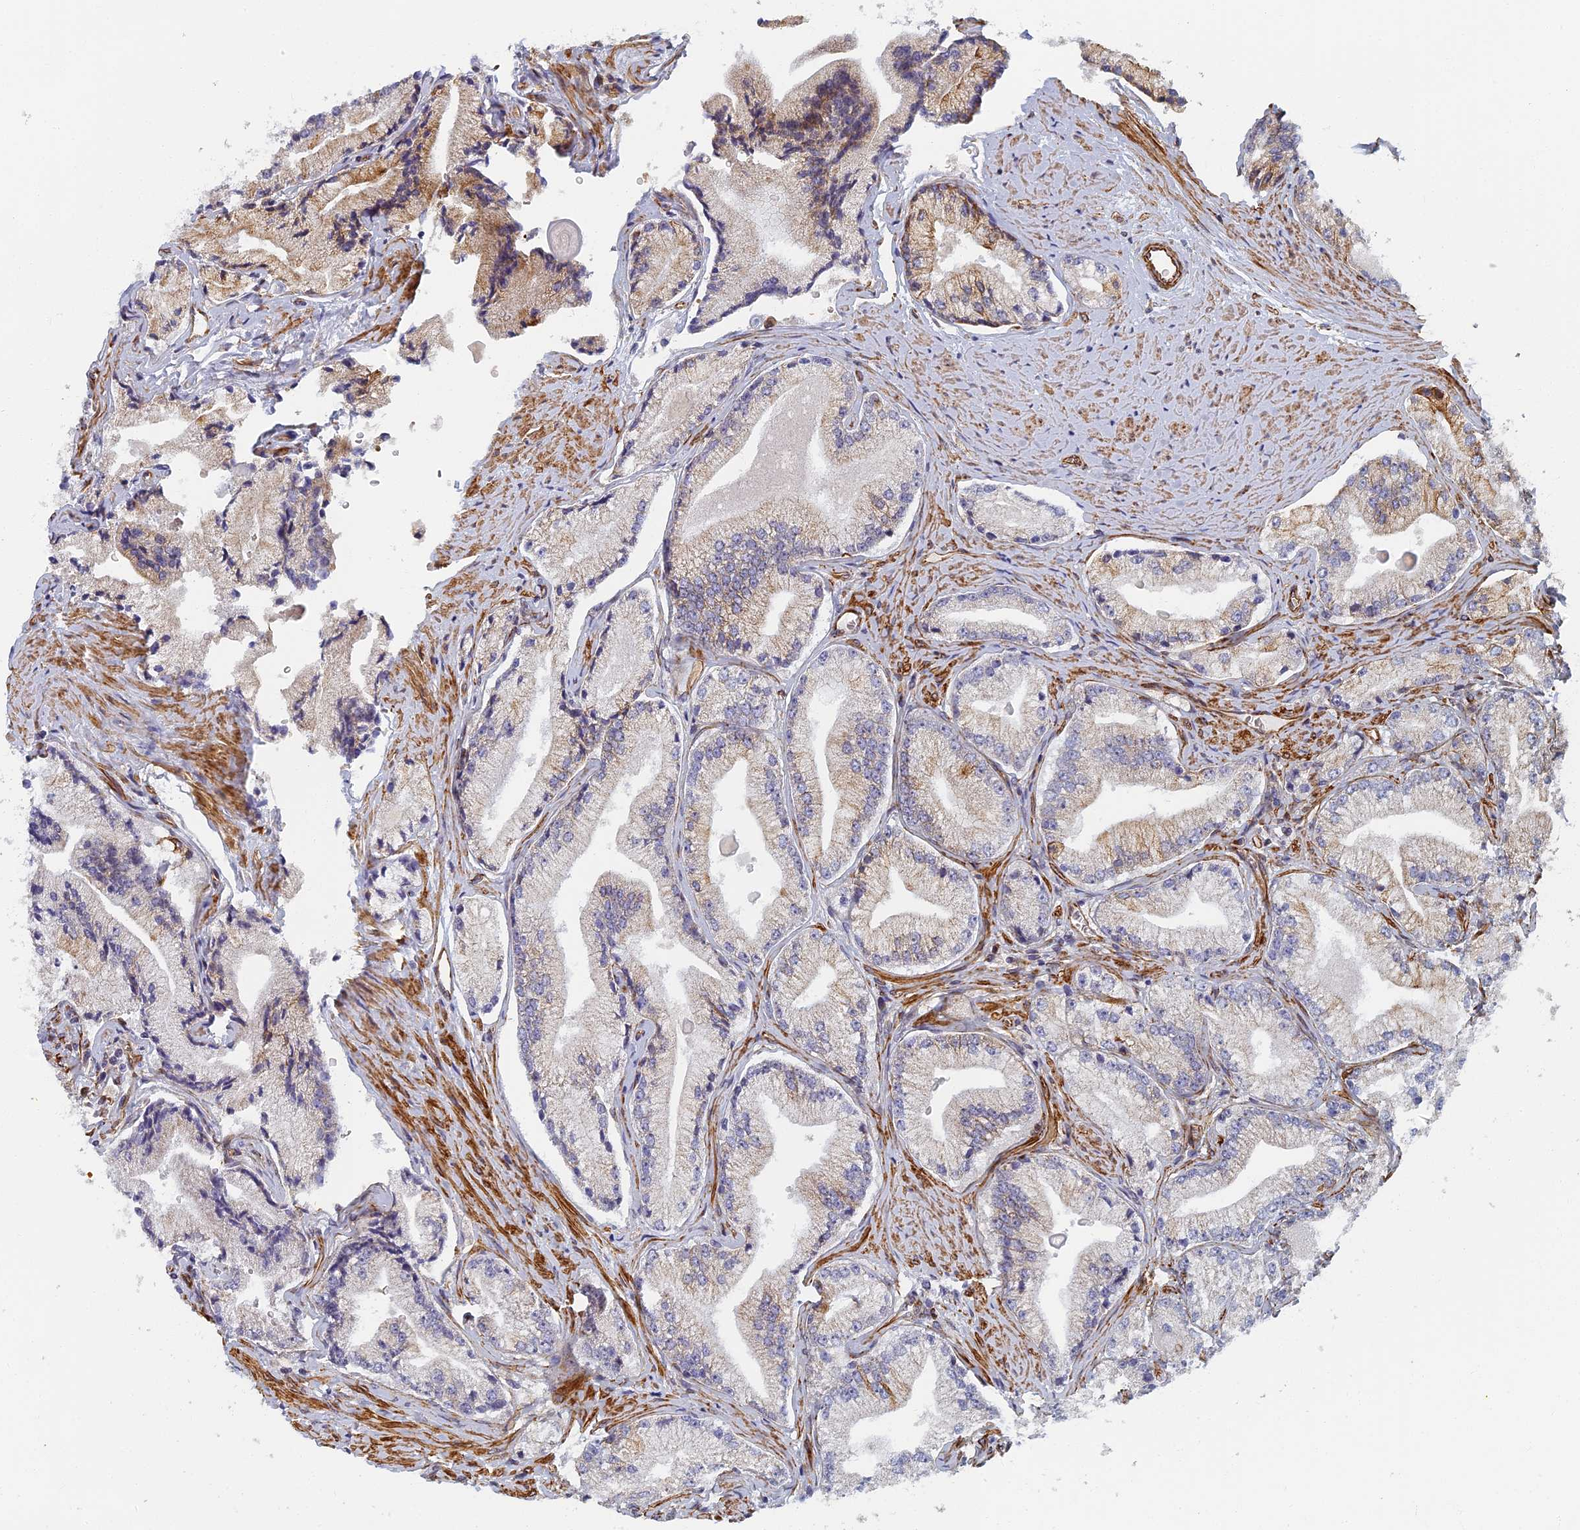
{"staining": {"intensity": "negative", "quantity": "none", "location": "none"}, "tissue": "prostate cancer", "cell_type": "Tumor cells", "image_type": "cancer", "snomed": [{"axis": "morphology", "description": "Adenocarcinoma, High grade"}, {"axis": "topography", "description": "Prostate"}], "caption": "Histopathology image shows no protein positivity in tumor cells of prostate adenocarcinoma (high-grade) tissue.", "gene": "ABCB10", "patient": {"sex": "male", "age": 67}}